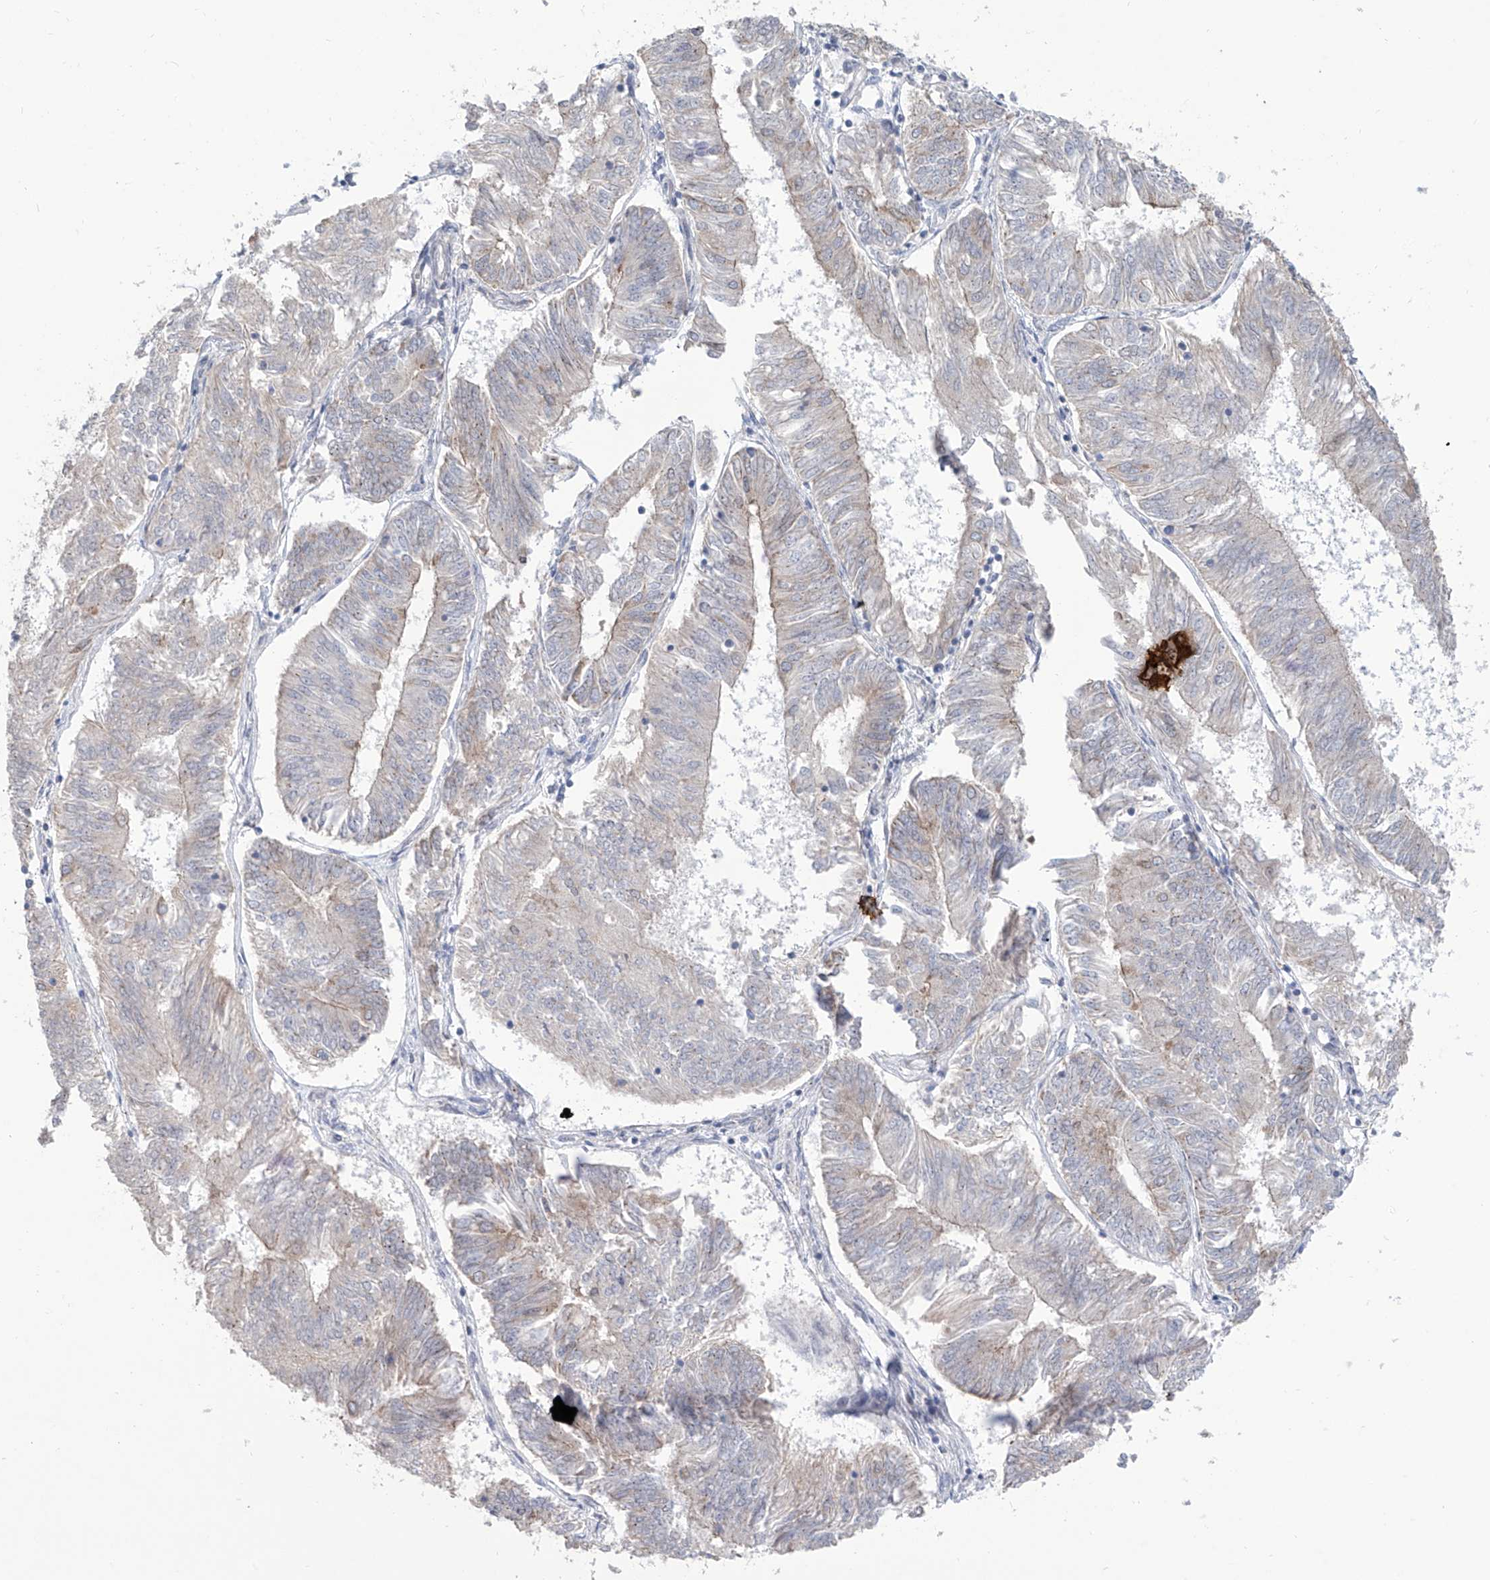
{"staining": {"intensity": "negative", "quantity": "none", "location": "none"}, "tissue": "endometrial cancer", "cell_type": "Tumor cells", "image_type": "cancer", "snomed": [{"axis": "morphology", "description": "Adenocarcinoma, NOS"}, {"axis": "topography", "description": "Endometrium"}], "caption": "This image is of endometrial adenocarcinoma stained with IHC to label a protein in brown with the nuclei are counter-stained blue. There is no expression in tumor cells.", "gene": "LRRC1", "patient": {"sex": "female", "age": 58}}